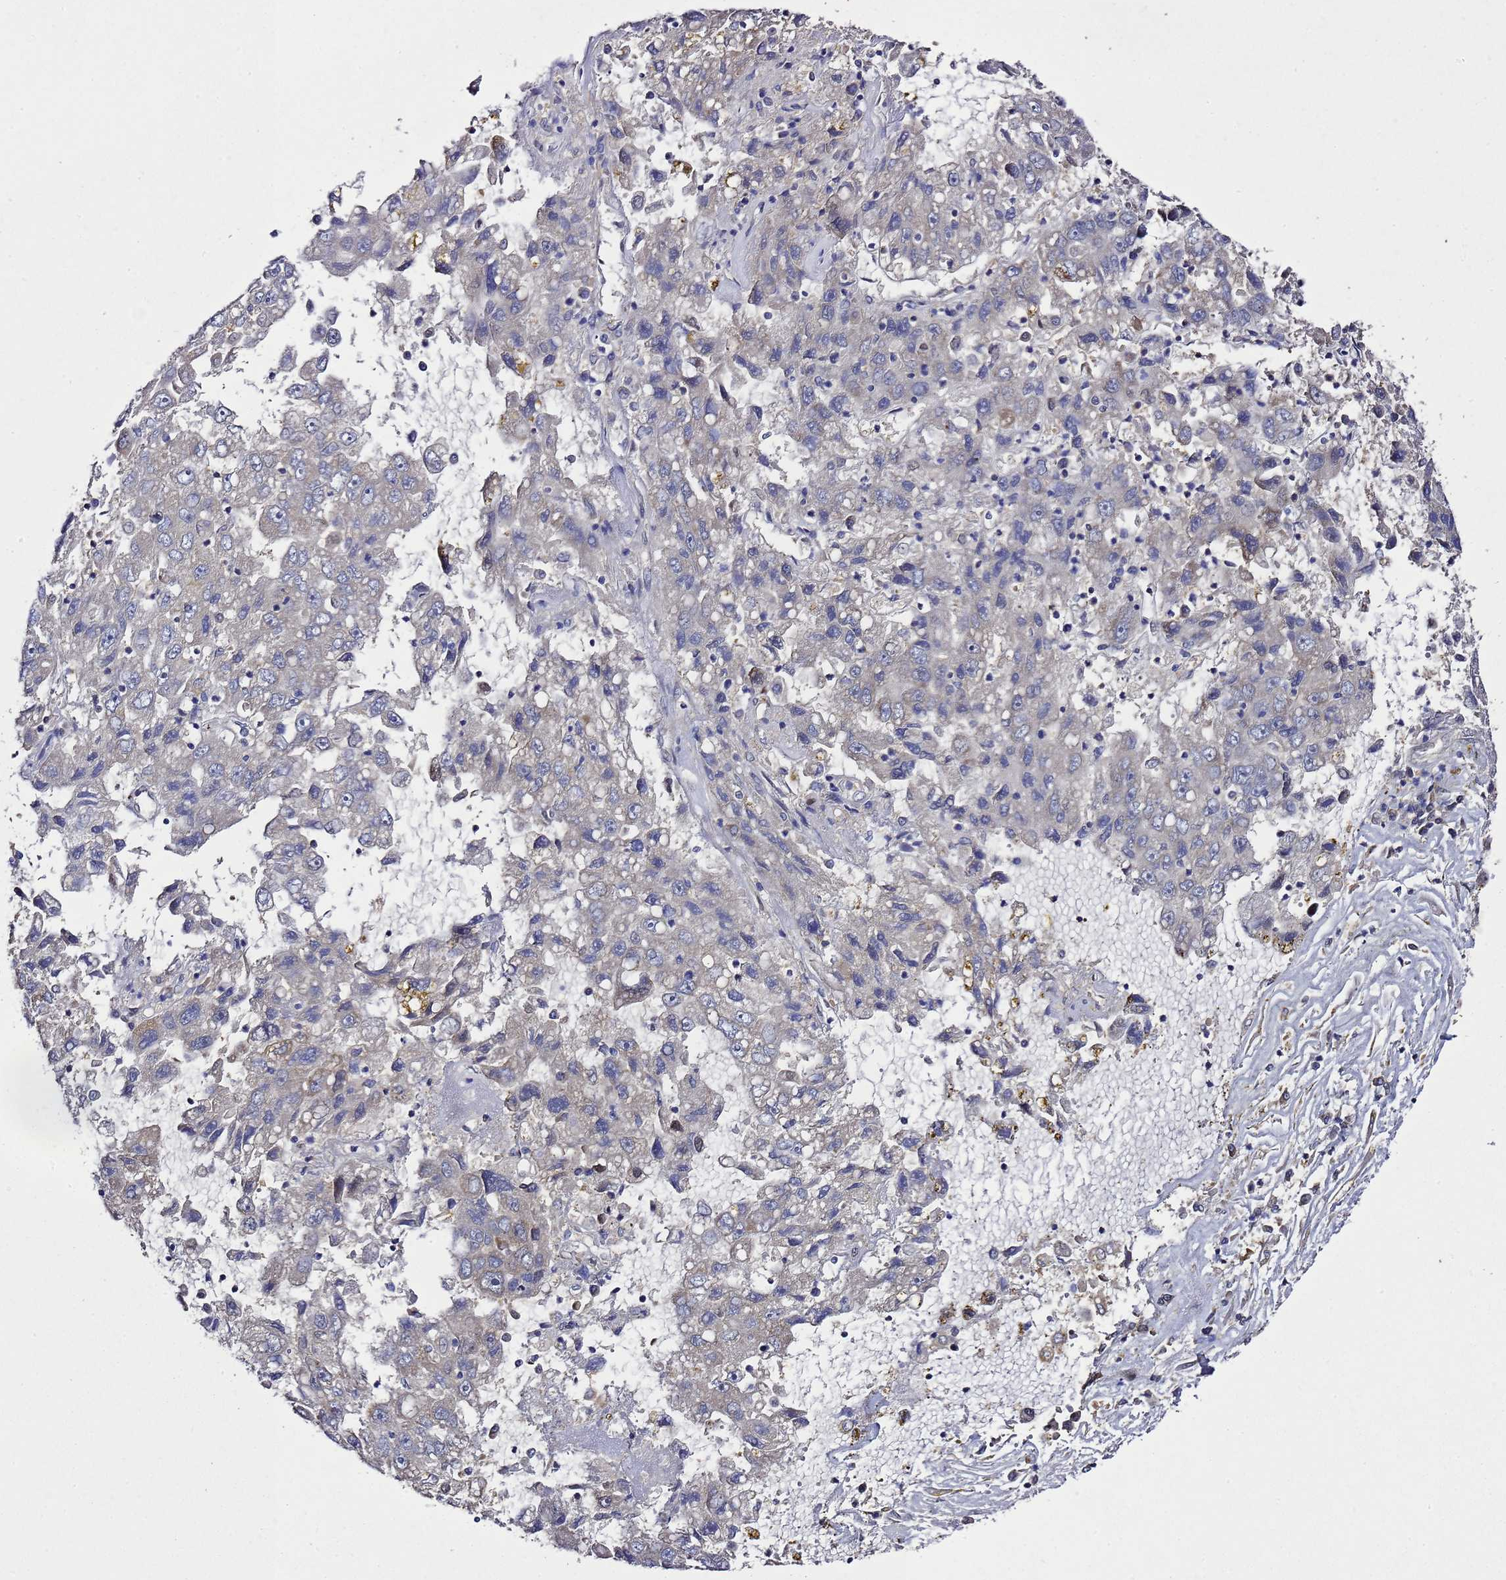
{"staining": {"intensity": "negative", "quantity": "none", "location": "none"}, "tissue": "liver cancer", "cell_type": "Tumor cells", "image_type": "cancer", "snomed": [{"axis": "morphology", "description": "Carcinoma, Hepatocellular, NOS"}, {"axis": "topography", "description": "Liver"}], "caption": "IHC micrograph of neoplastic tissue: human liver hepatocellular carcinoma stained with DAB (3,3'-diaminobenzidine) demonstrates no significant protein expression in tumor cells.", "gene": "ALG3", "patient": {"sex": "male", "age": 49}}